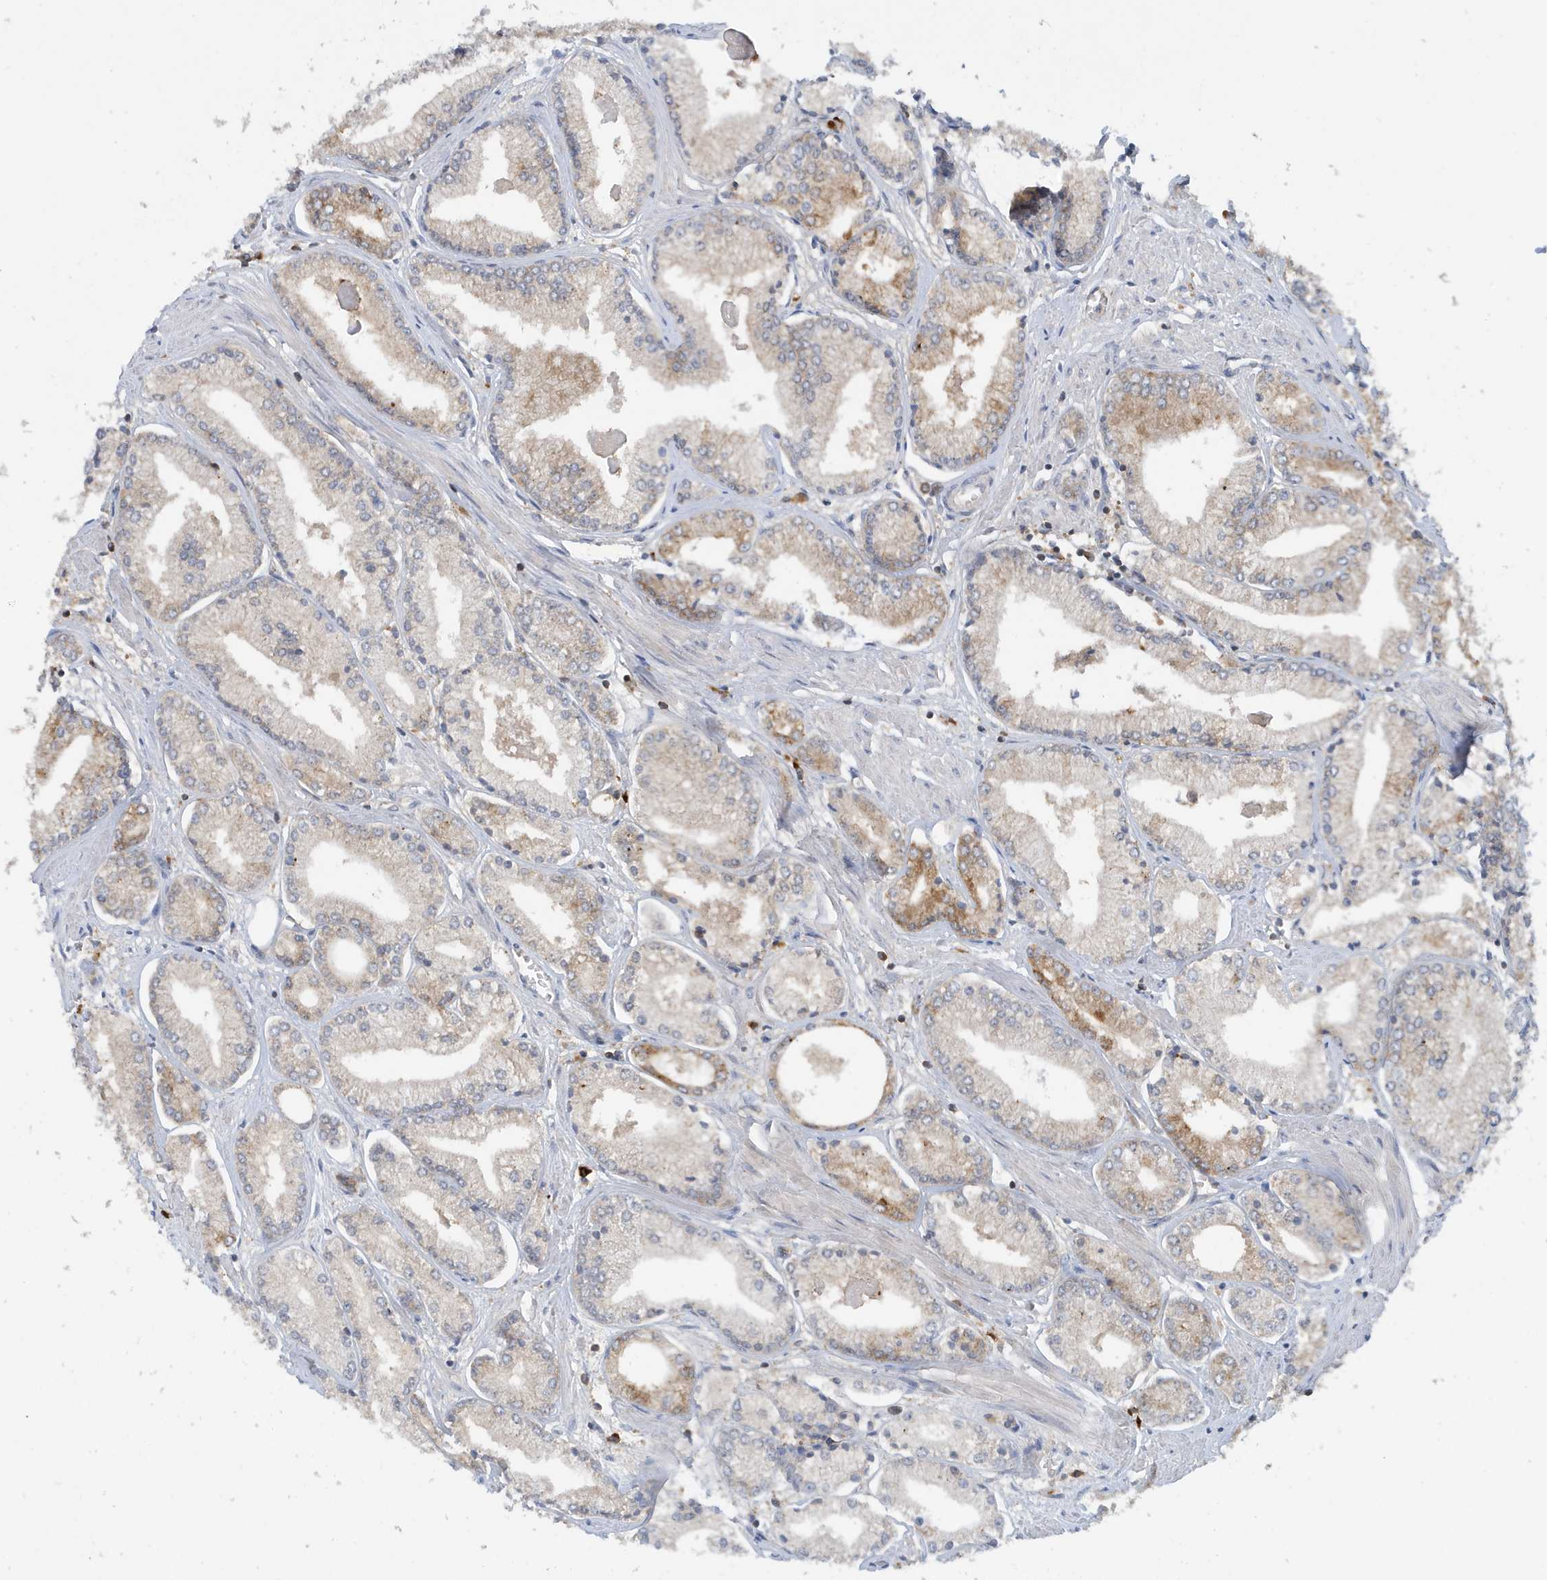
{"staining": {"intensity": "moderate", "quantity": "25%-75%", "location": "cytoplasmic/membranous"}, "tissue": "prostate cancer", "cell_type": "Tumor cells", "image_type": "cancer", "snomed": [{"axis": "morphology", "description": "Adenocarcinoma, Low grade"}, {"axis": "topography", "description": "Prostate"}], "caption": "Low-grade adenocarcinoma (prostate) stained for a protein (brown) exhibits moderate cytoplasmic/membranous positive expression in approximately 25%-75% of tumor cells.", "gene": "NSUN3", "patient": {"sex": "male", "age": 60}}